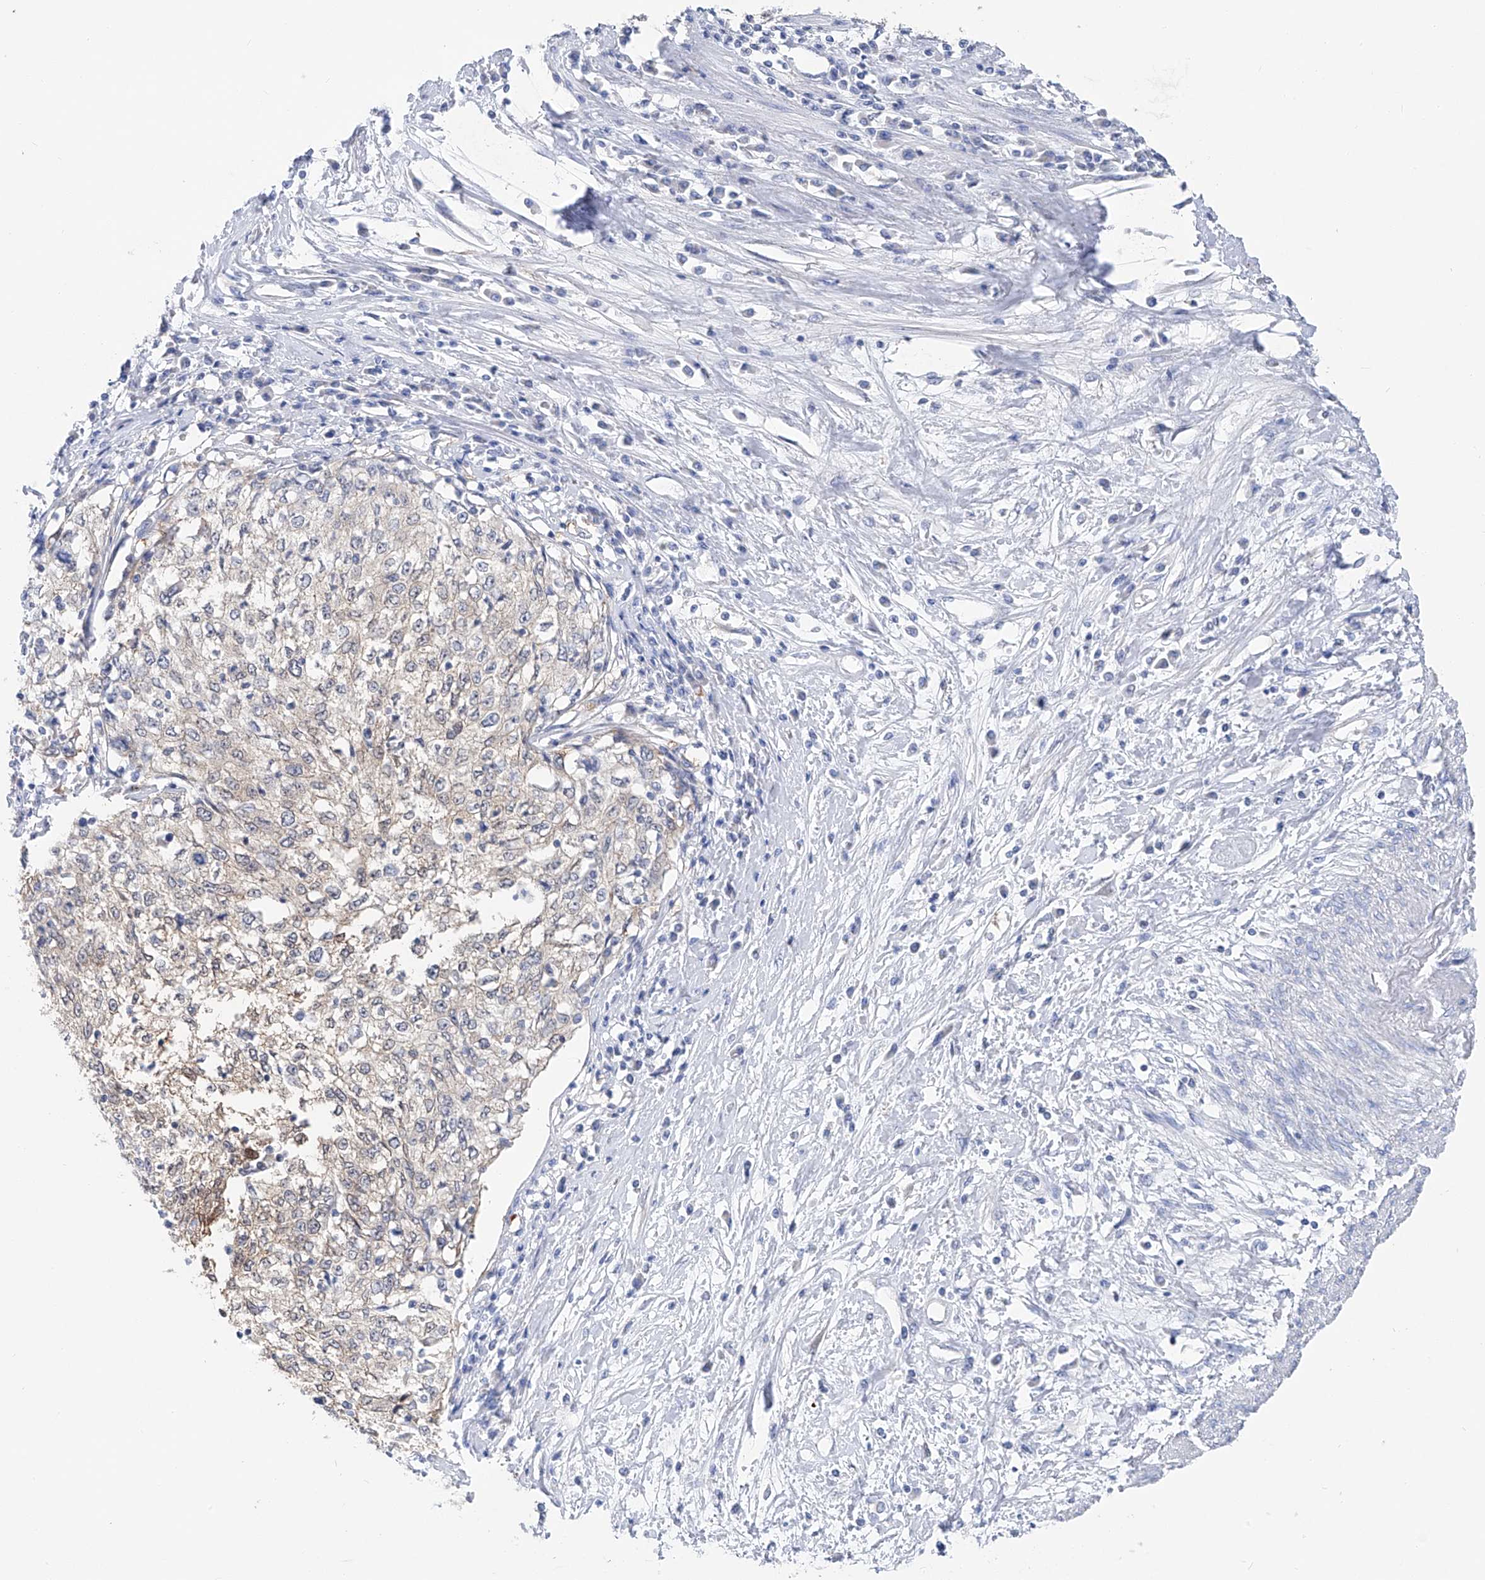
{"staining": {"intensity": "weak", "quantity": "25%-75%", "location": "cytoplasmic/membranous"}, "tissue": "cervical cancer", "cell_type": "Tumor cells", "image_type": "cancer", "snomed": [{"axis": "morphology", "description": "Squamous cell carcinoma, NOS"}, {"axis": "topography", "description": "Cervix"}], "caption": "DAB (3,3'-diaminobenzidine) immunohistochemical staining of human cervical cancer (squamous cell carcinoma) exhibits weak cytoplasmic/membranous protein positivity in about 25%-75% of tumor cells.", "gene": "UFL1", "patient": {"sex": "female", "age": 57}}